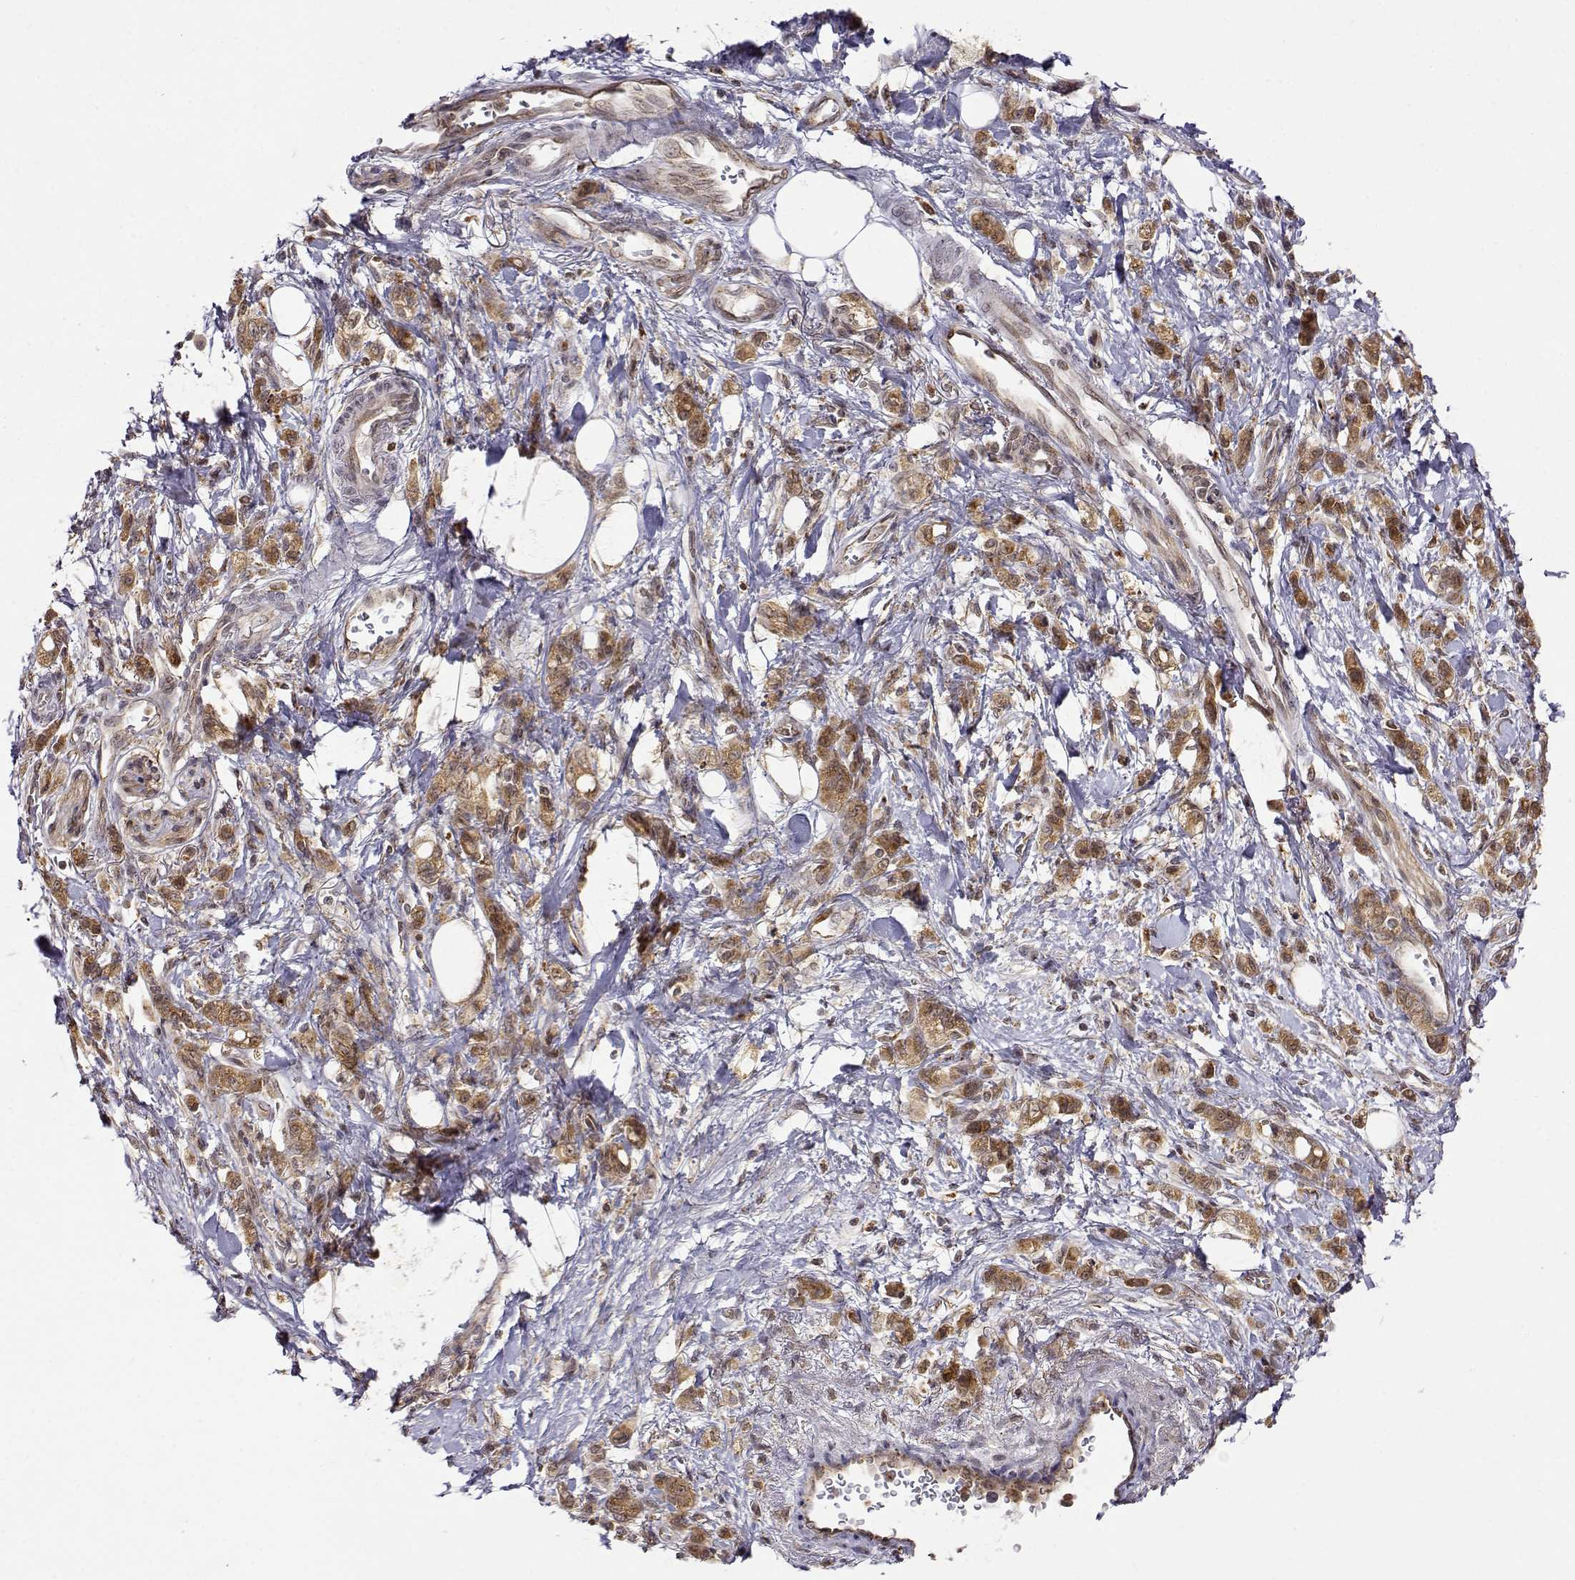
{"staining": {"intensity": "moderate", "quantity": ">75%", "location": "cytoplasmic/membranous"}, "tissue": "stomach cancer", "cell_type": "Tumor cells", "image_type": "cancer", "snomed": [{"axis": "morphology", "description": "Adenocarcinoma, NOS"}, {"axis": "topography", "description": "Stomach"}], "caption": "This micrograph reveals IHC staining of human stomach cancer (adenocarcinoma), with medium moderate cytoplasmic/membranous staining in about >75% of tumor cells.", "gene": "RNF13", "patient": {"sex": "male", "age": 77}}